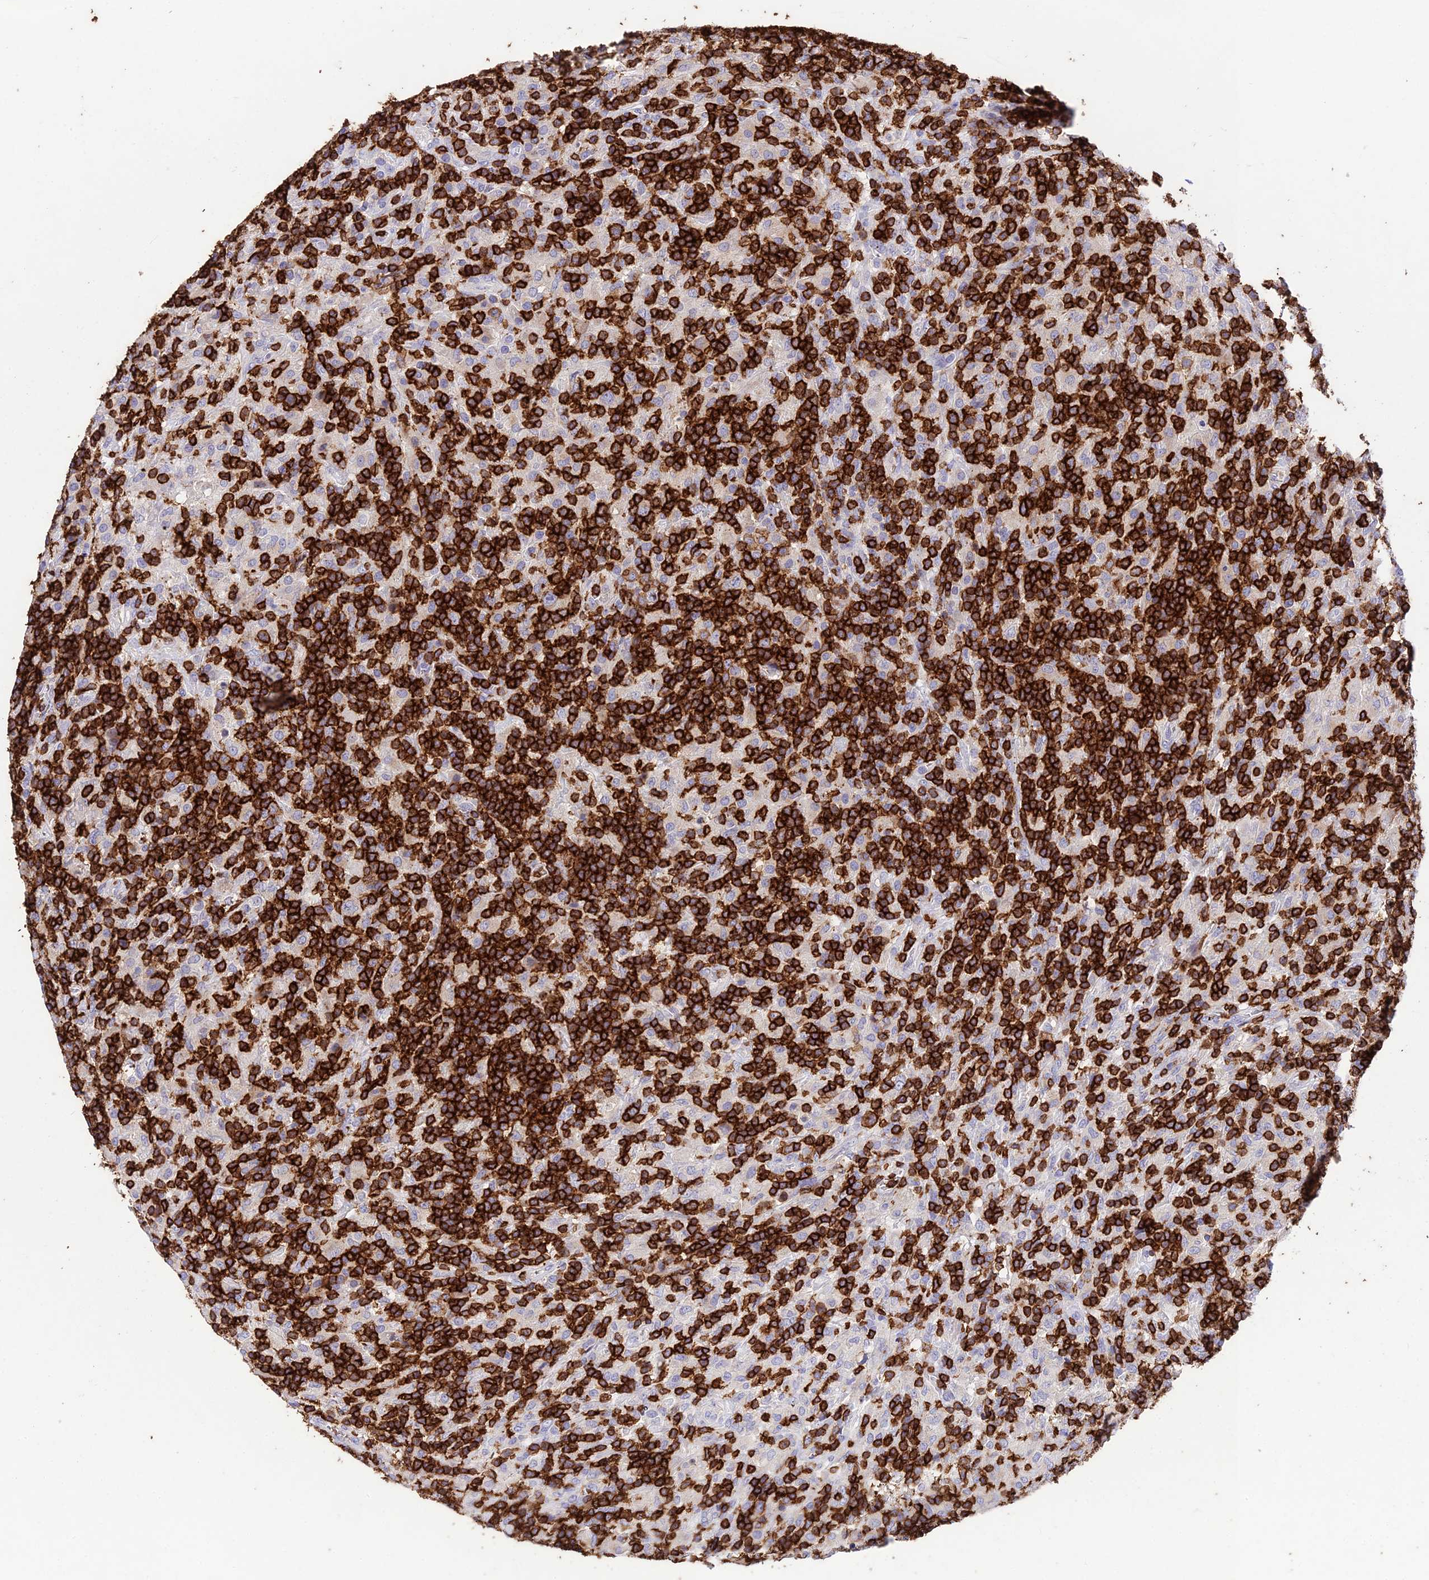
{"staining": {"intensity": "negative", "quantity": "none", "location": "none"}, "tissue": "lymphoma", "cell_type": "Tumor cells", "image_type": "cancer", "snomed": [{"axis": "morphology", "description": "Hodgkin's disease, NOS"}, {"axis": "topography", "description": "Lymph node"}], "caption": "Immunohistochemistry of human Hodgkin's disease demonstrates no positivity in tumor cells.", "gene": "PTPRCAP", "patient": {"sex": "male", "age": 70}}